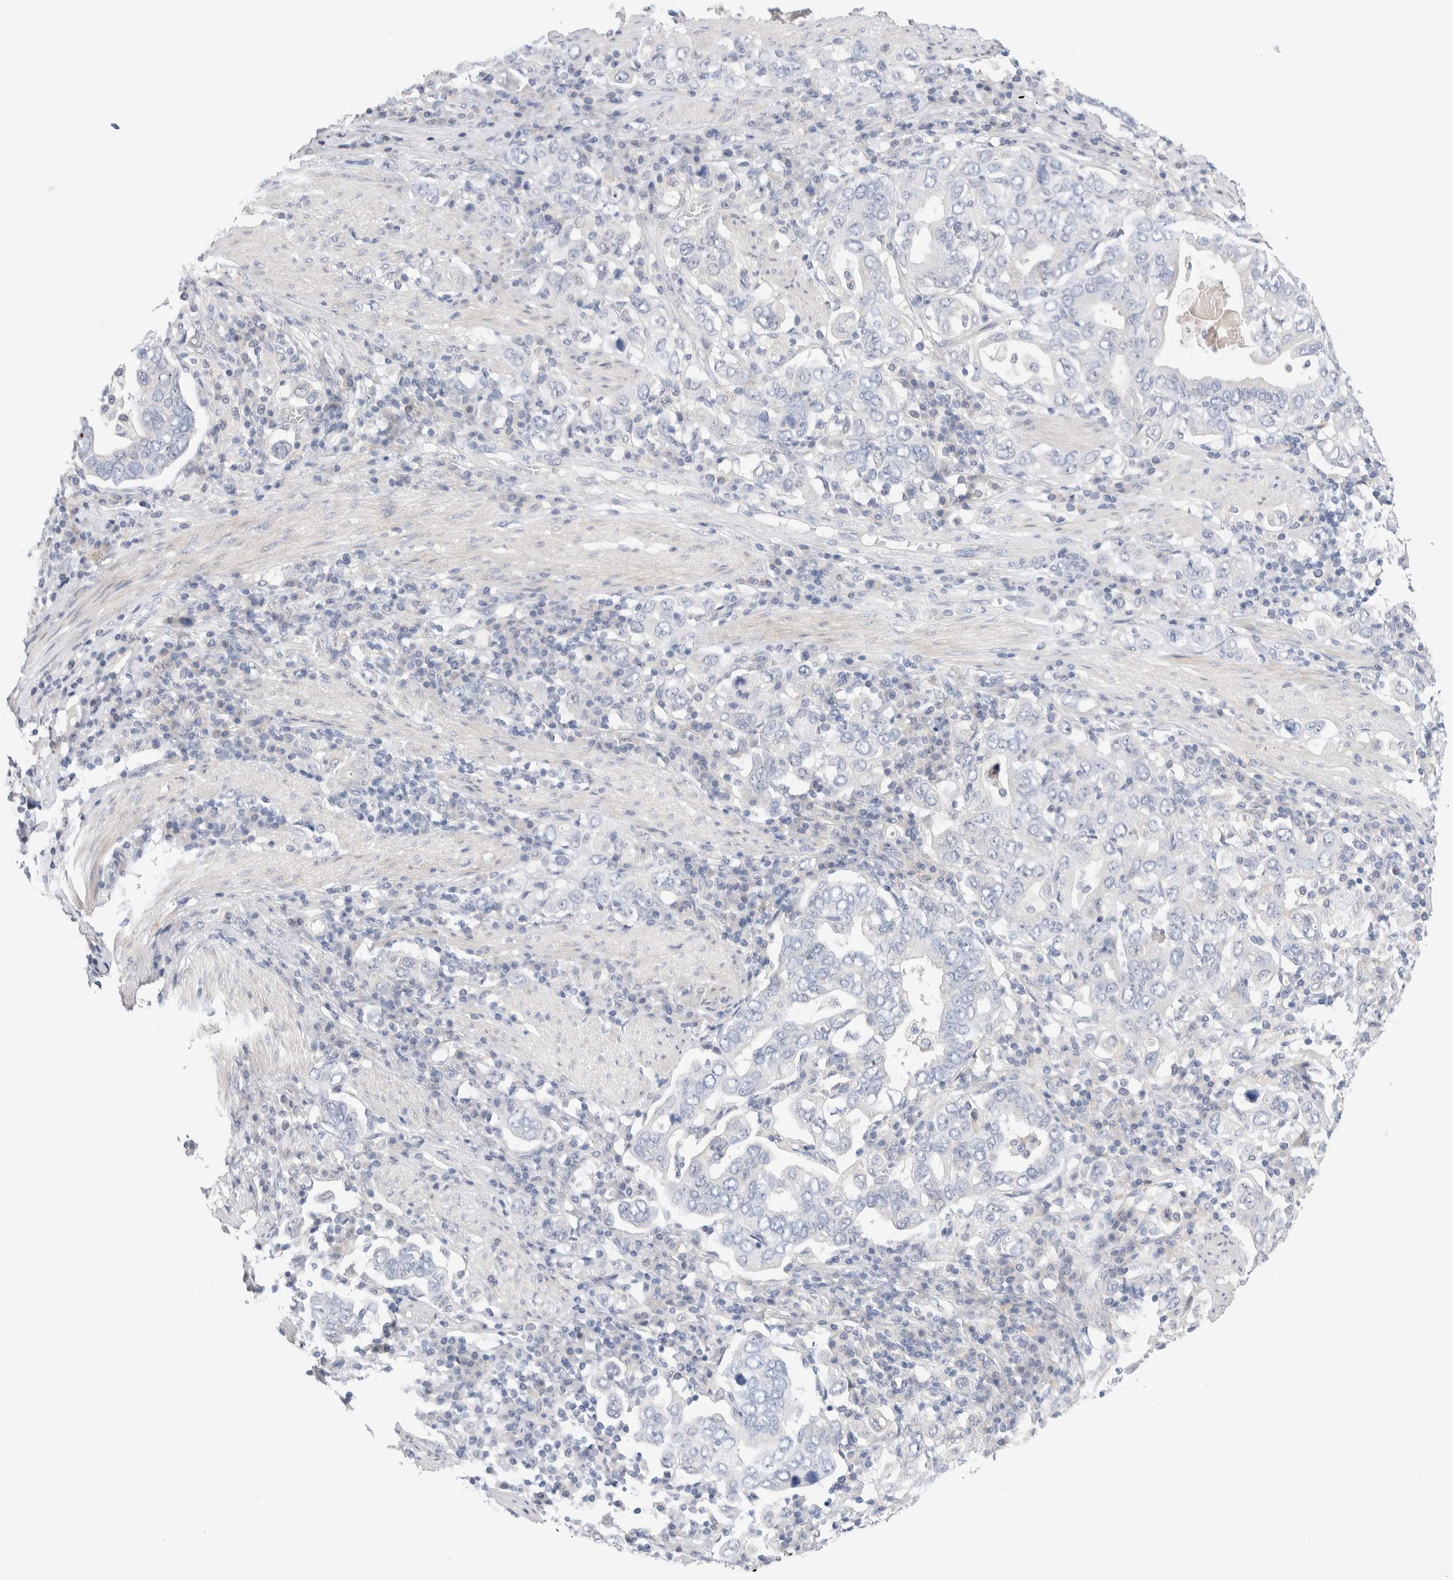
{"staining": {"intensity": "negative", "quantity": "none", "location": "none"}, "tissue": "stomach cancer", "cell_type": "Tumor cells", "image_type": "cancer", "snomed": [{"axis": "morphology", "description": "Adenocarcinoma, NOS"}, {"axis": "topography", "description": "Stomach, upper"}], "caption": "Human adenocarcinoma (stomach) stained for a protein using immunohistochemistry (IHC) displays no expression in tumor cells.", "gene": "DNAJB6", "patient": {"sex": "male", "age": 62}}